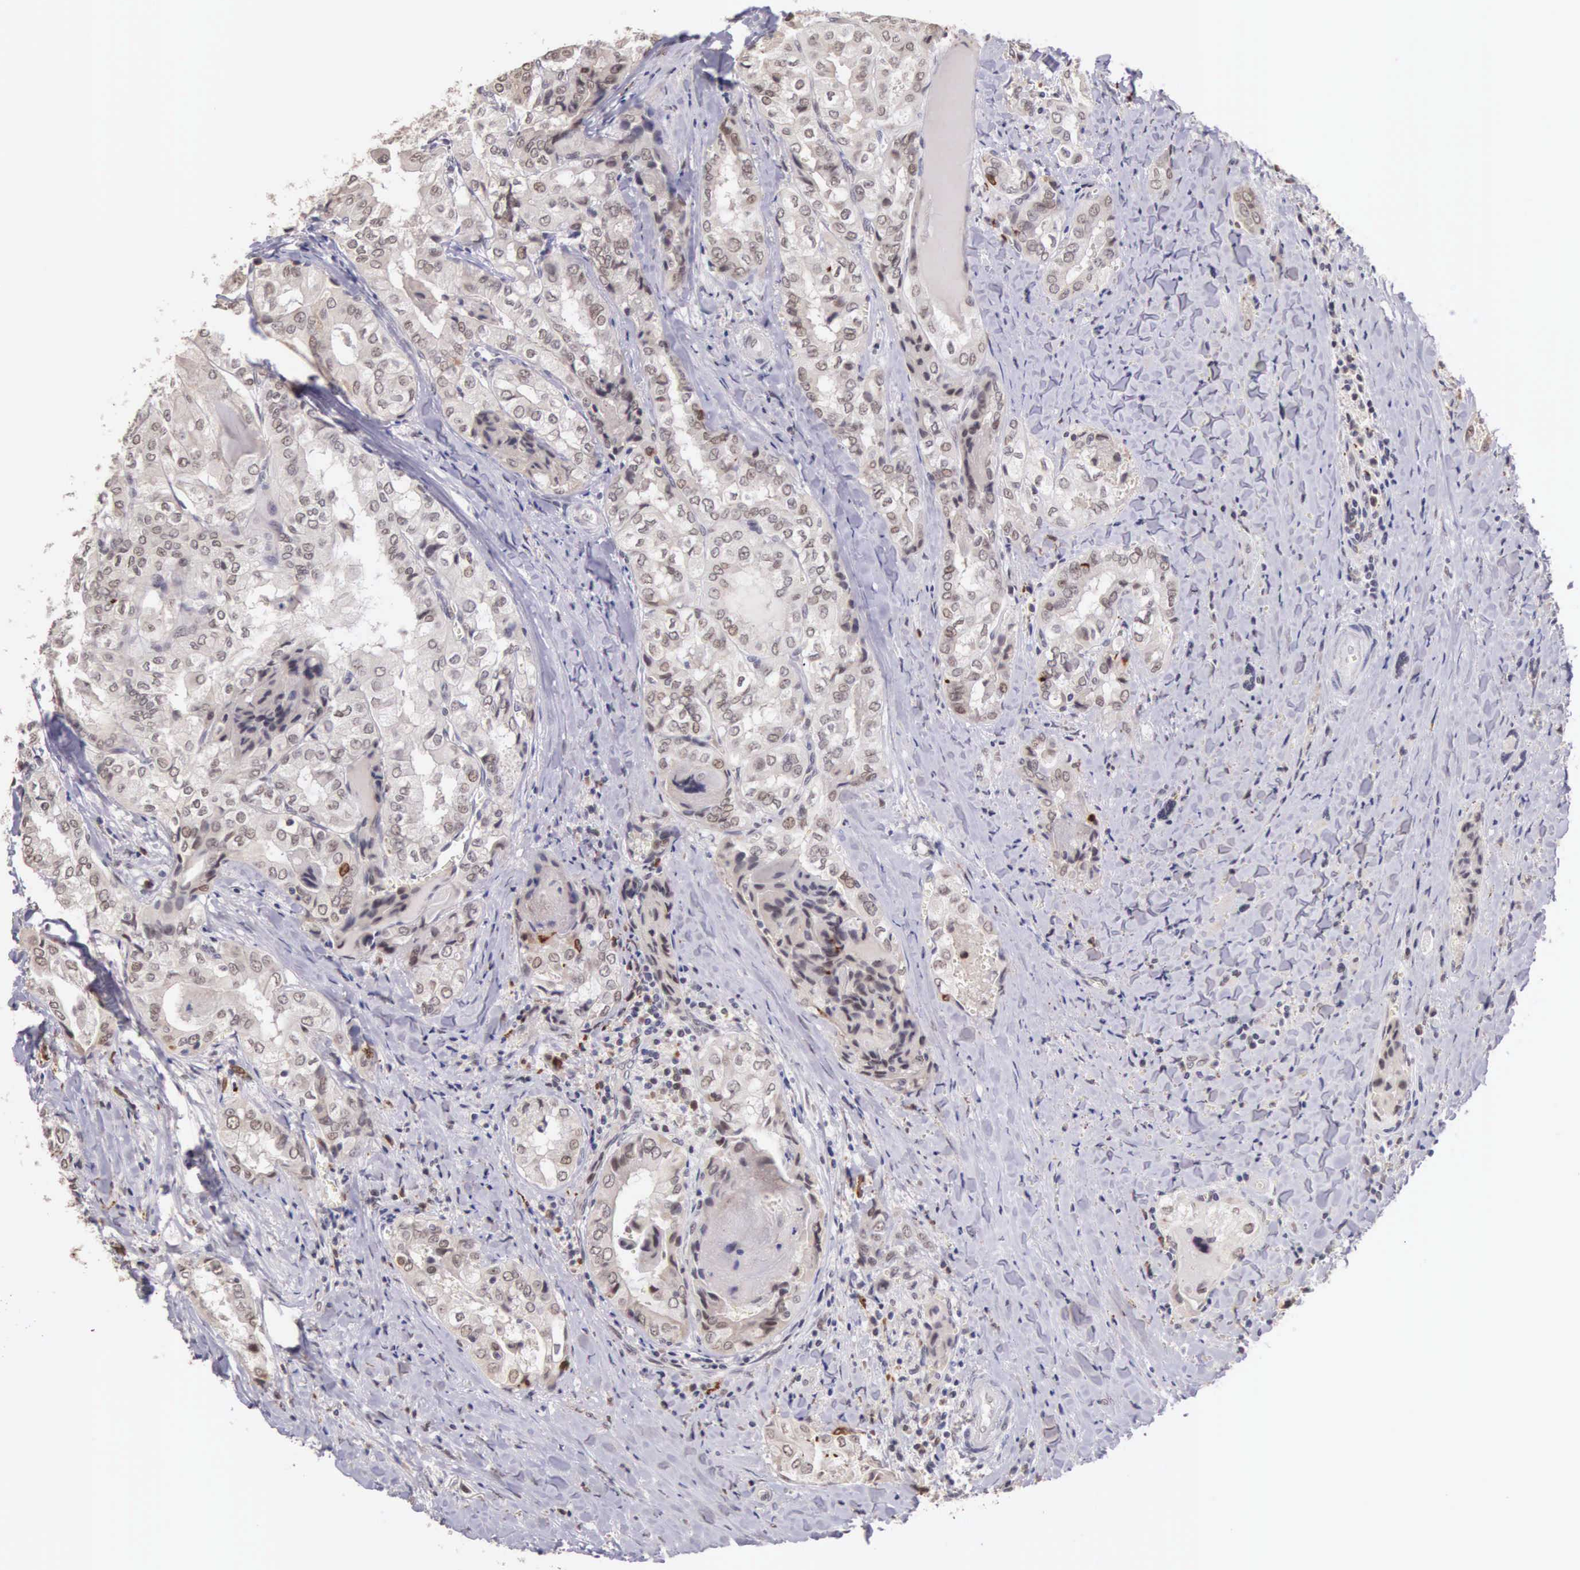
{"staining": {"intensity": "moderate", "quantity": "<25%", "location": "nuclear"}, "tissue": "thyroid cancer", "cell_type": "Tumor cells", "image_type": "cancer", "snomed": [{"axis": "morphology", "description": "Papillary adenocarcinoma, NOS"}, {"axis": "topography", "description": "Thyroid gland"}], "caption": "Thyroid cancer stained with immunohistochemistry (IHC) exhibits moderate nuclear positivity in about <25% of tumor cells. The protein is stained brown, and the nuclei are stained in blue (DAB IHC with brightfield microscopy, high magnification).", "gene": "HMGXB4", "patient": {"sex": "female", "age": 71}}